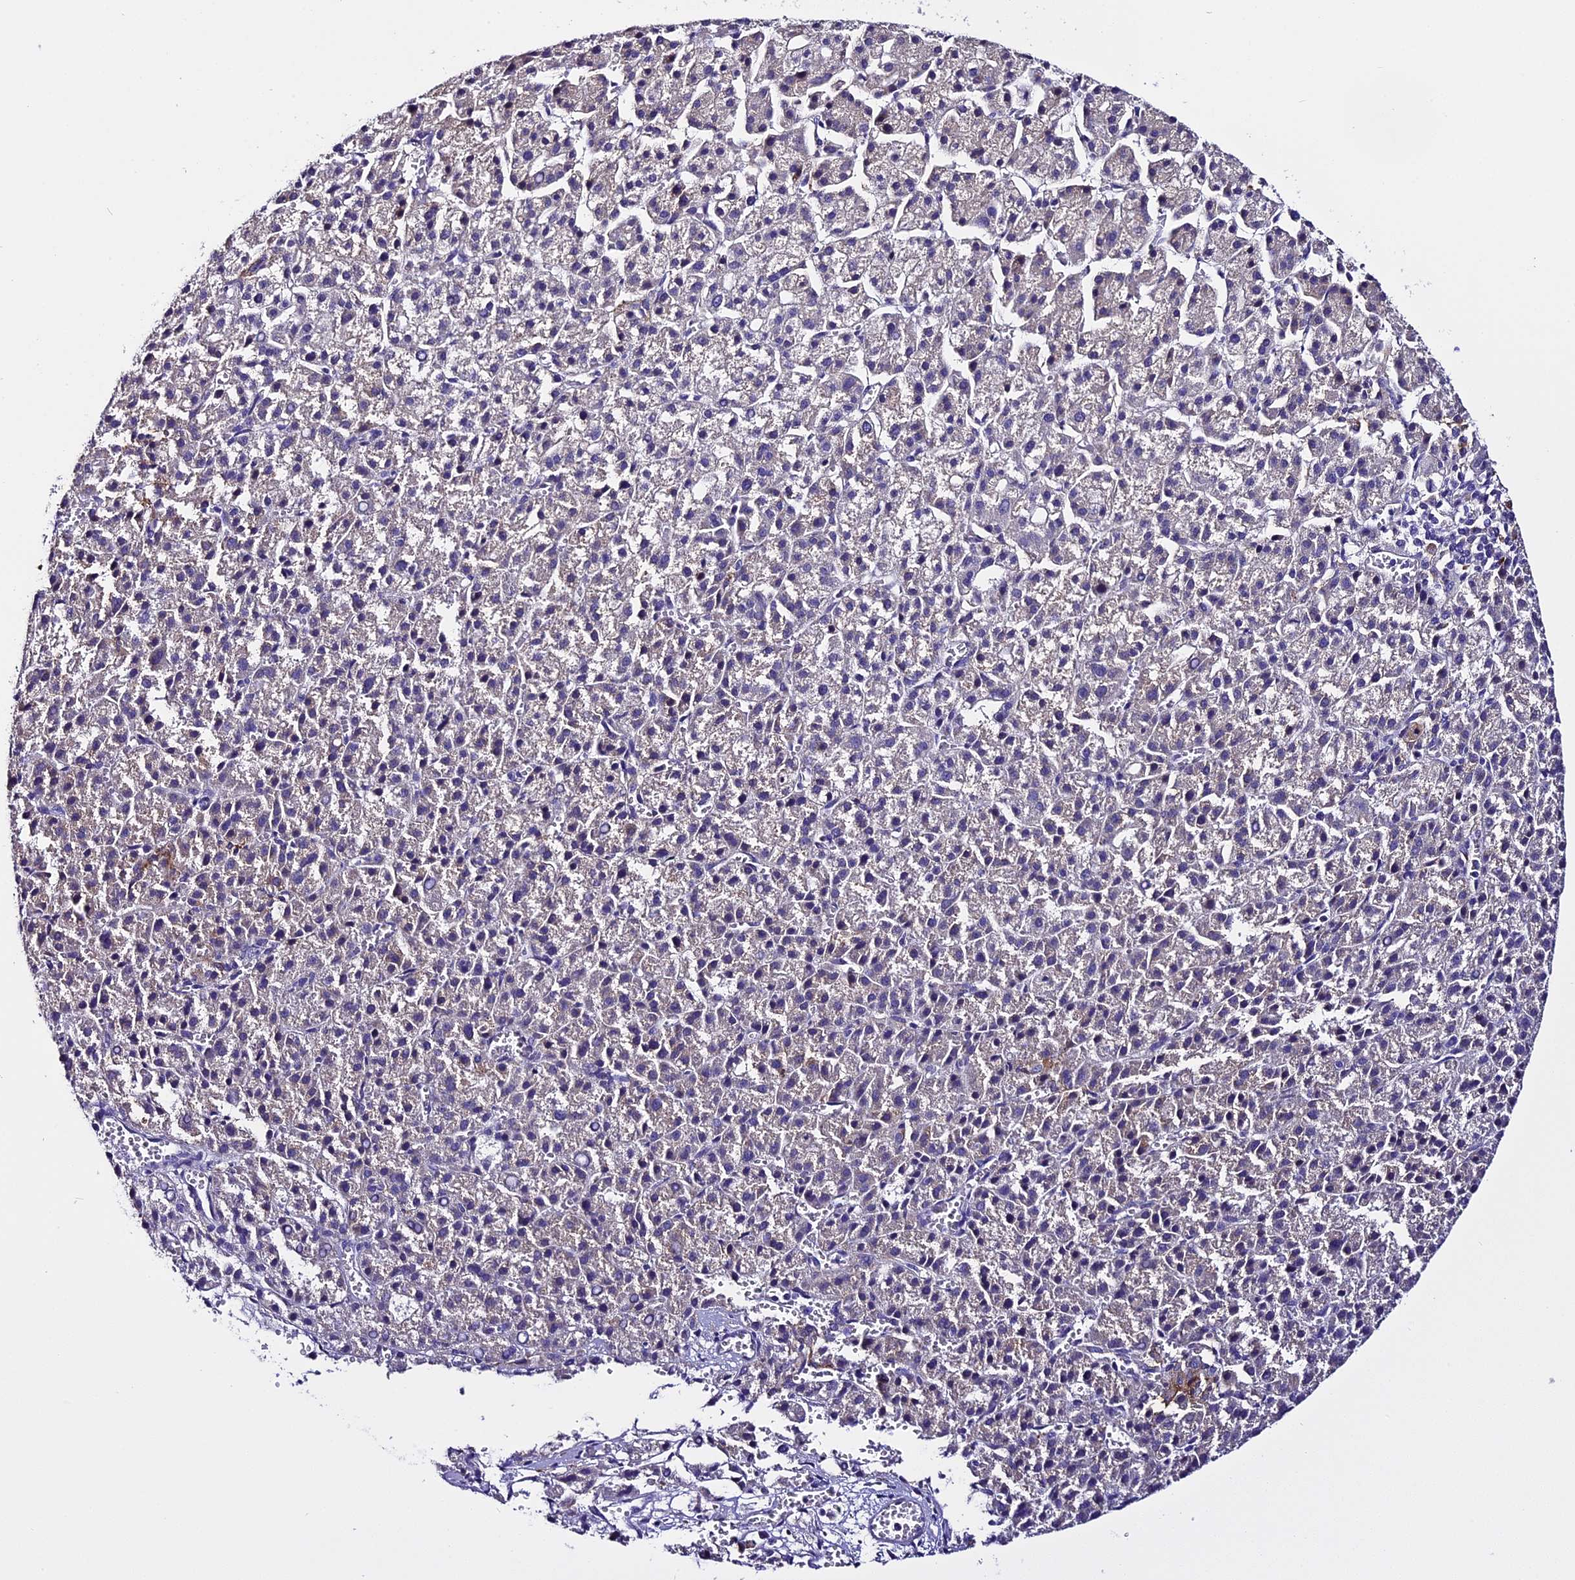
{"staining": {"intensity": "negative", "quantity": "none", "location": "none"}, "tissue": "liver cancer", "cell_type": "Tumor cells", "image_type": "cancer", "snomed": [{"axis": "morphology", "description": "Carcinoma, Hepatocellular, NOS"}, {"axis": "topography", "description": "Liver"}], "caption": "High power microscopy histopathology image of an immunohistochemistry micrograph of liver cancer, revealing no significant expression in tumor cells.", "gene": "NOD2", "patient": {"sex": "female", "age": 58}}